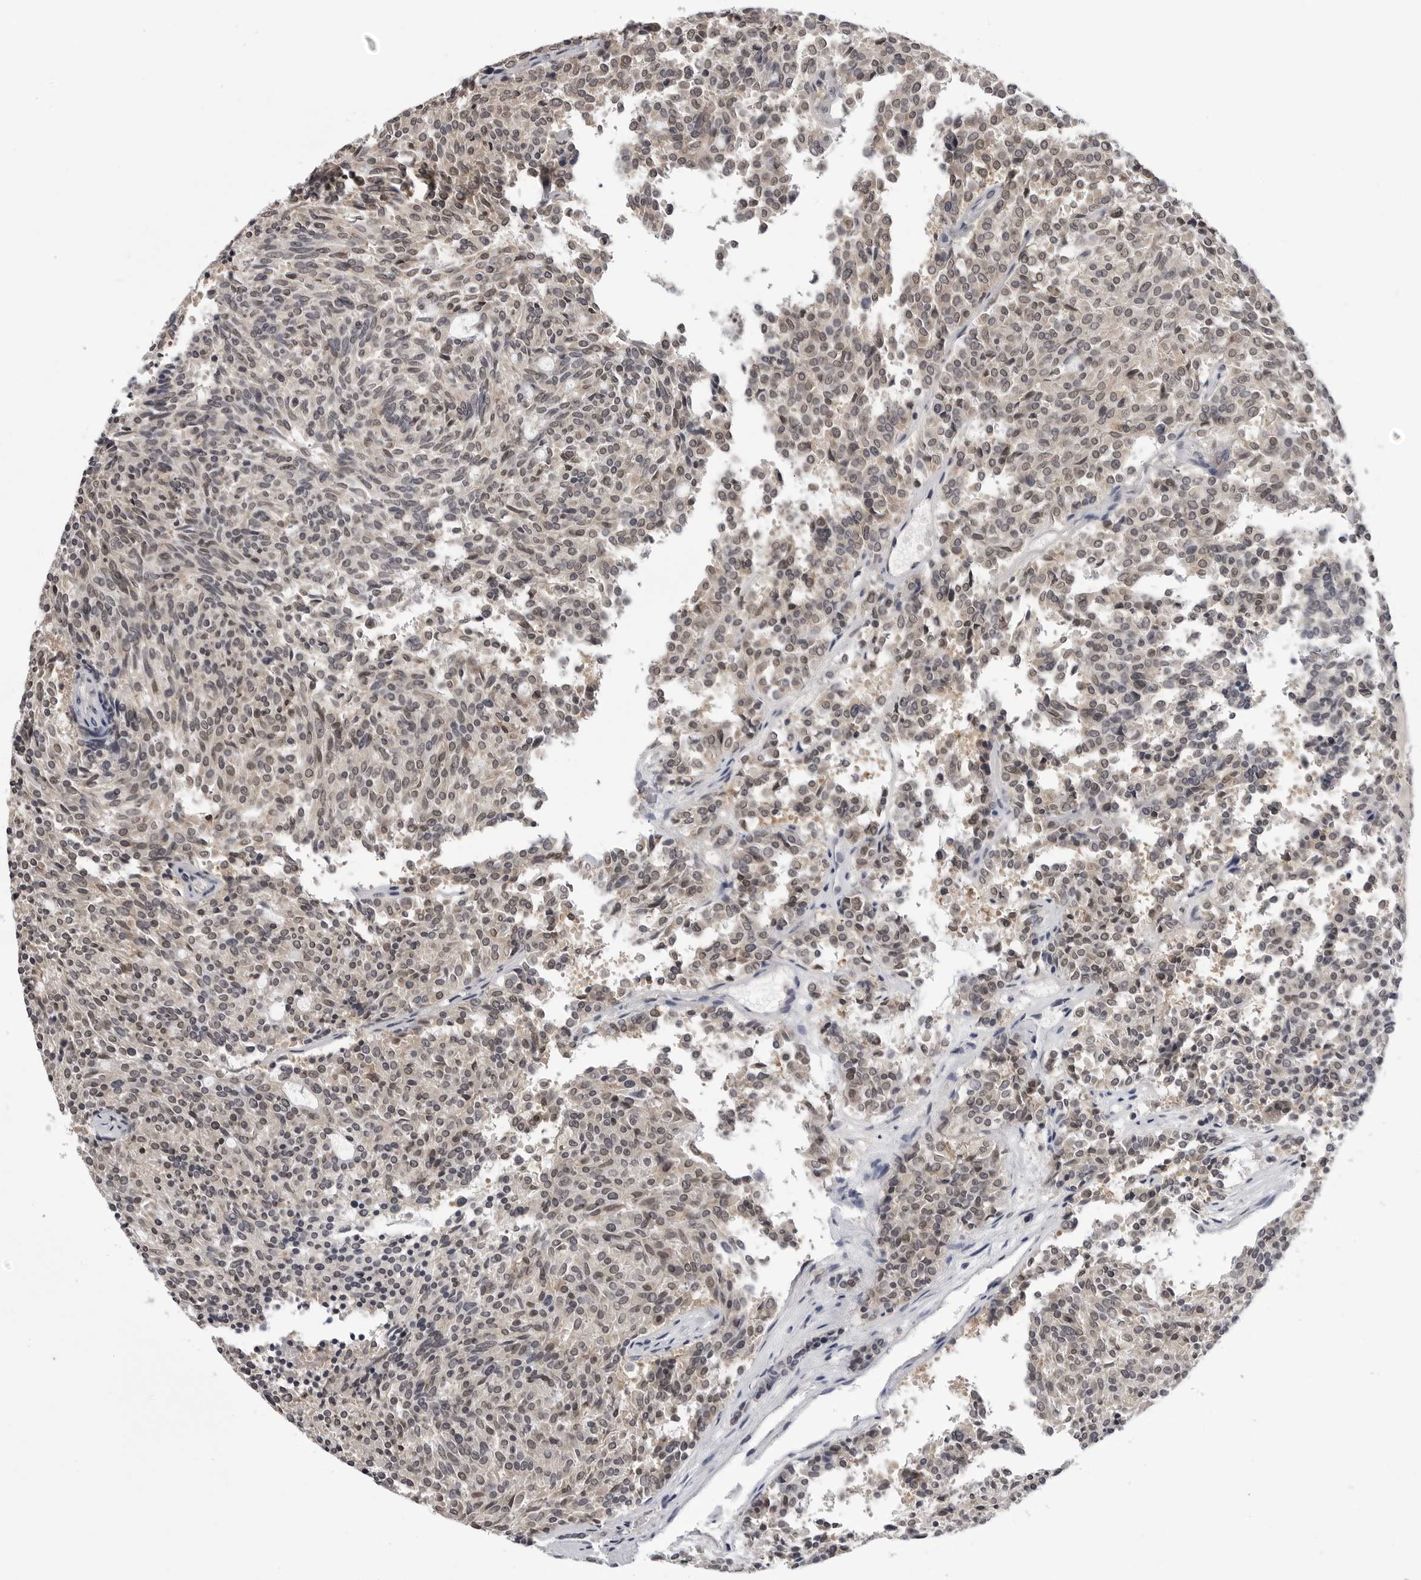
{"staining": {"intensity": "weak", "quantity": ">75%", "location": "nuclear"}, "tissue": "carcinoid", "cell_type": "Tumor cells", "image_type": "cancer", "snomed": [{"axis": "morphology", "description": "Carcinoid, malignant, NOS"}, {"axis": "topography", "description": "Pancreas"}], "caption": "Carcinoid (malignant) stained with a protein marker shows weak staining in tumor cells.", "gene": "CDK20", "patient": {"sex": "female", "age": 54}}